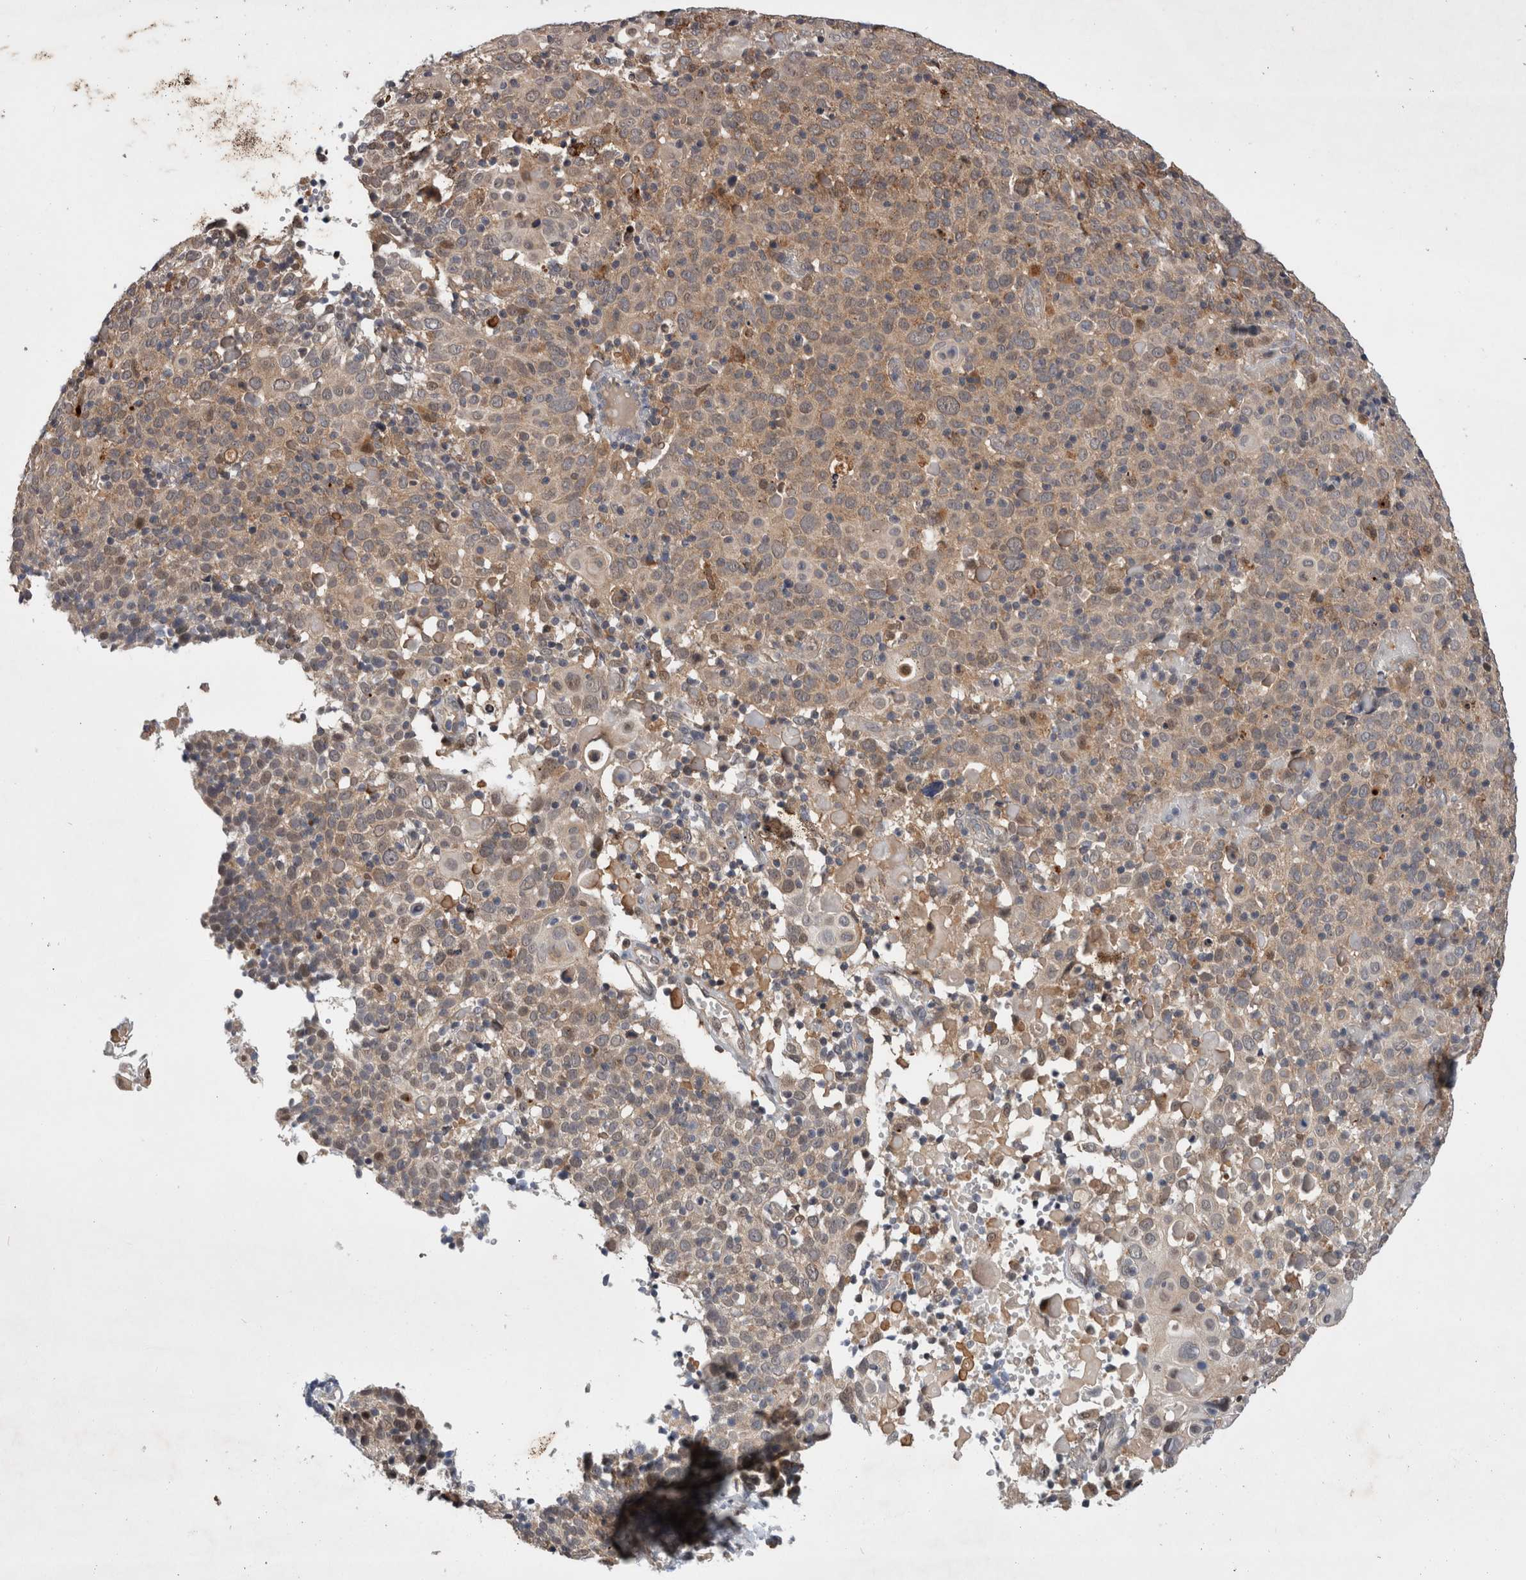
{"staining": {"intensity": "weak", "quantity": ">75%", "location": "cytoplasmic/membranous"}, "tissue": "cervical cancer", "cell_type": "Tumor cells", "image_type": "cancer", "snomed": [{"axis": "morphology", "description": "Squamous cell carcinoma, NOS"}, {"axis": "topography", "description": "Cervix"}], "caption": "The image displays staining of cervical squamous cell carcinoma, revealing weak cytoplasmic/membranous protein staining (brown color) within tumor cells. The staining was performed using DAB, with brown indicating positive protein expression. Nuclei are stained blue with hematoxylin.", "gene": "MRPL37", "patient": {"sex": "female", "age": 74}}